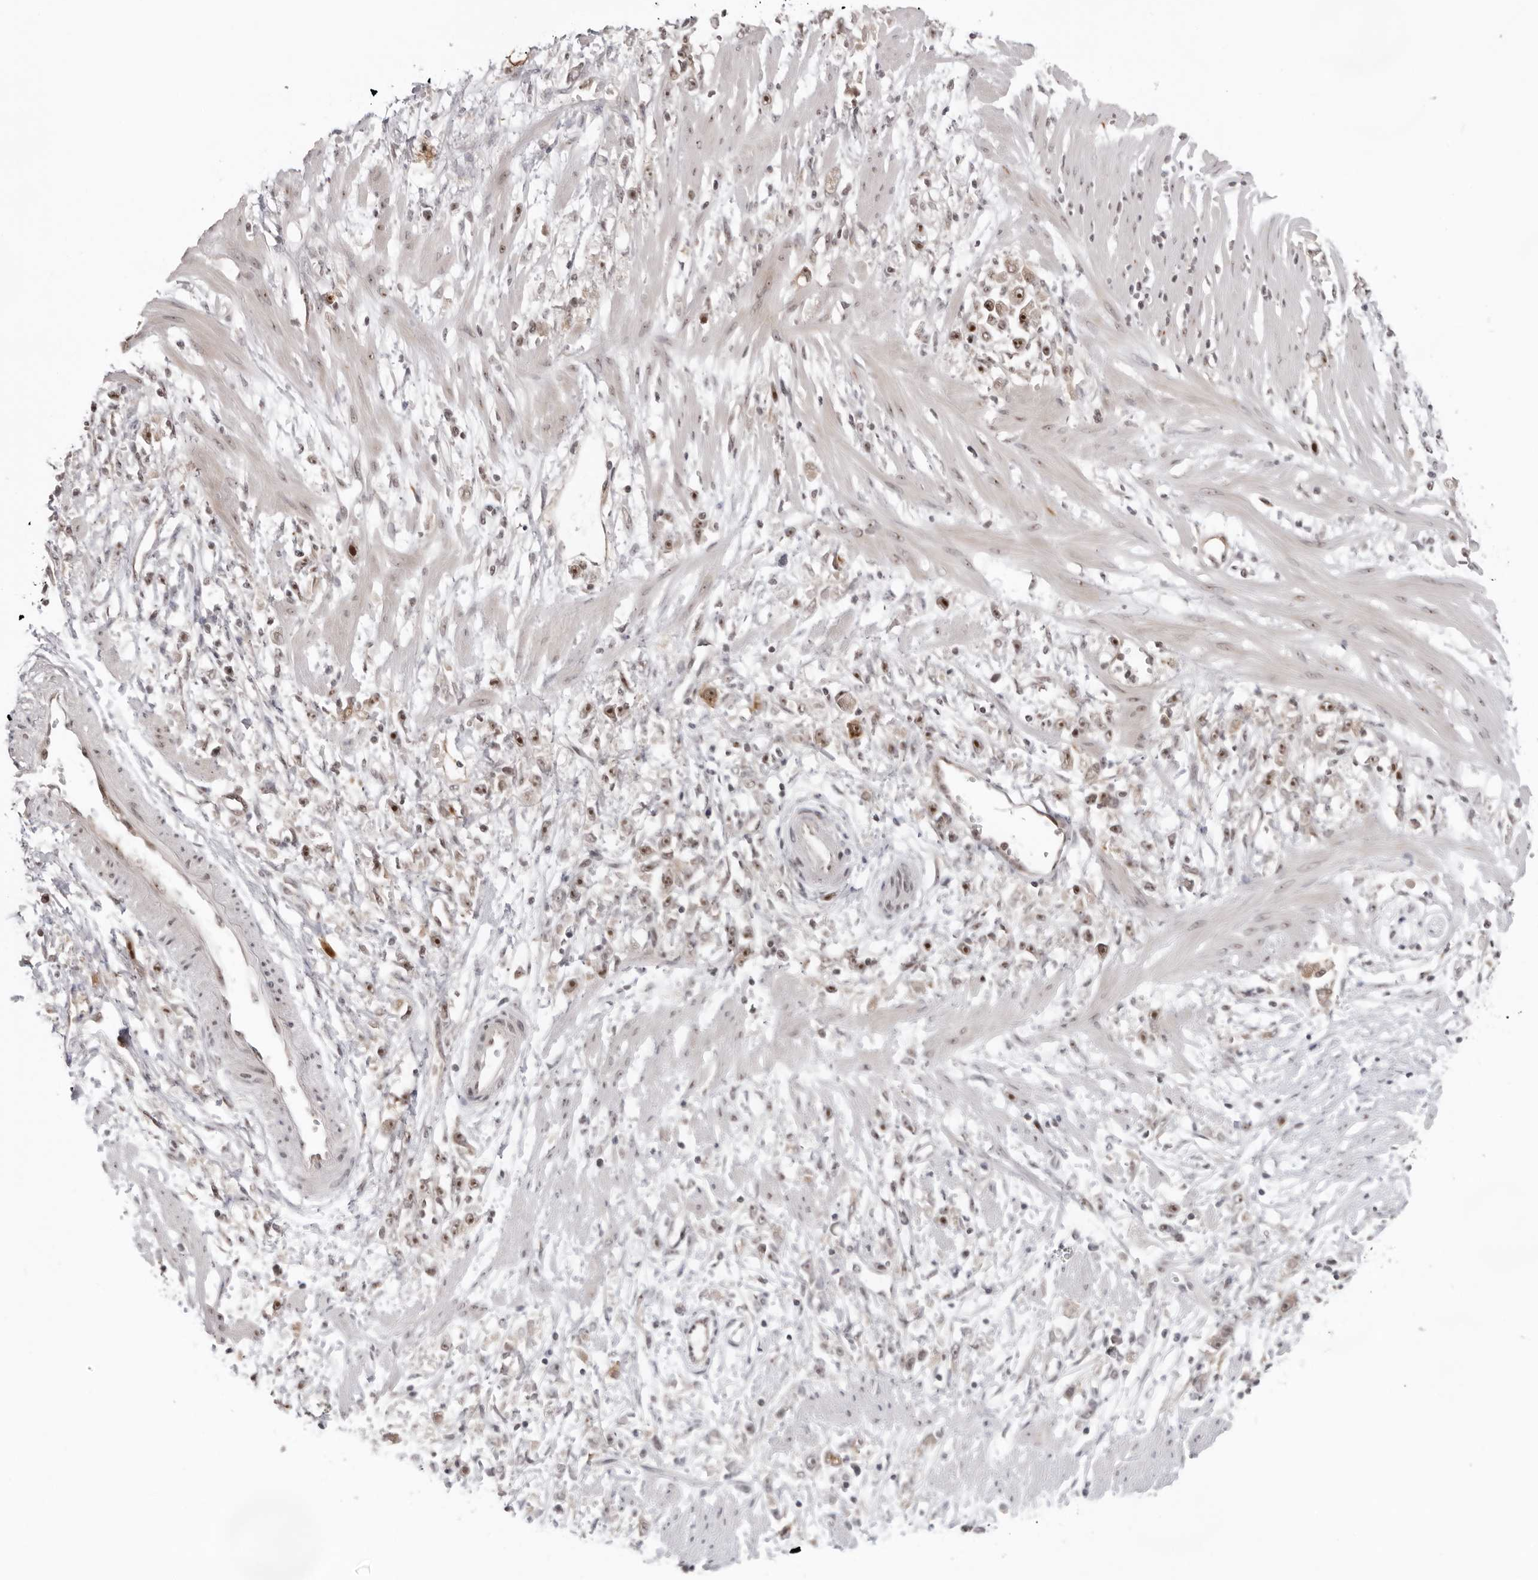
{"staining": {"intensity": "moderate", "quantity": ">75%", "location": "cytoplasmic/membranous,nuclear"}, "tissue": "stomach cancer", "cell_type": "Tumor cells", "image_type": "cancer", "snomed": [{"axis": "morphology", "description": "Adenocarcinoma, NOS"}, {"axis": "topography", "description": "Stomach"}], "caption": "Moderate cytoplasmic/membranous and nuclear positivity is appreciated in about >75% of tumor cells in stomach cancer (adenocarcinoma).", "gene": "EXOSC10", "patient": {"sex": "female", "age": 59}}